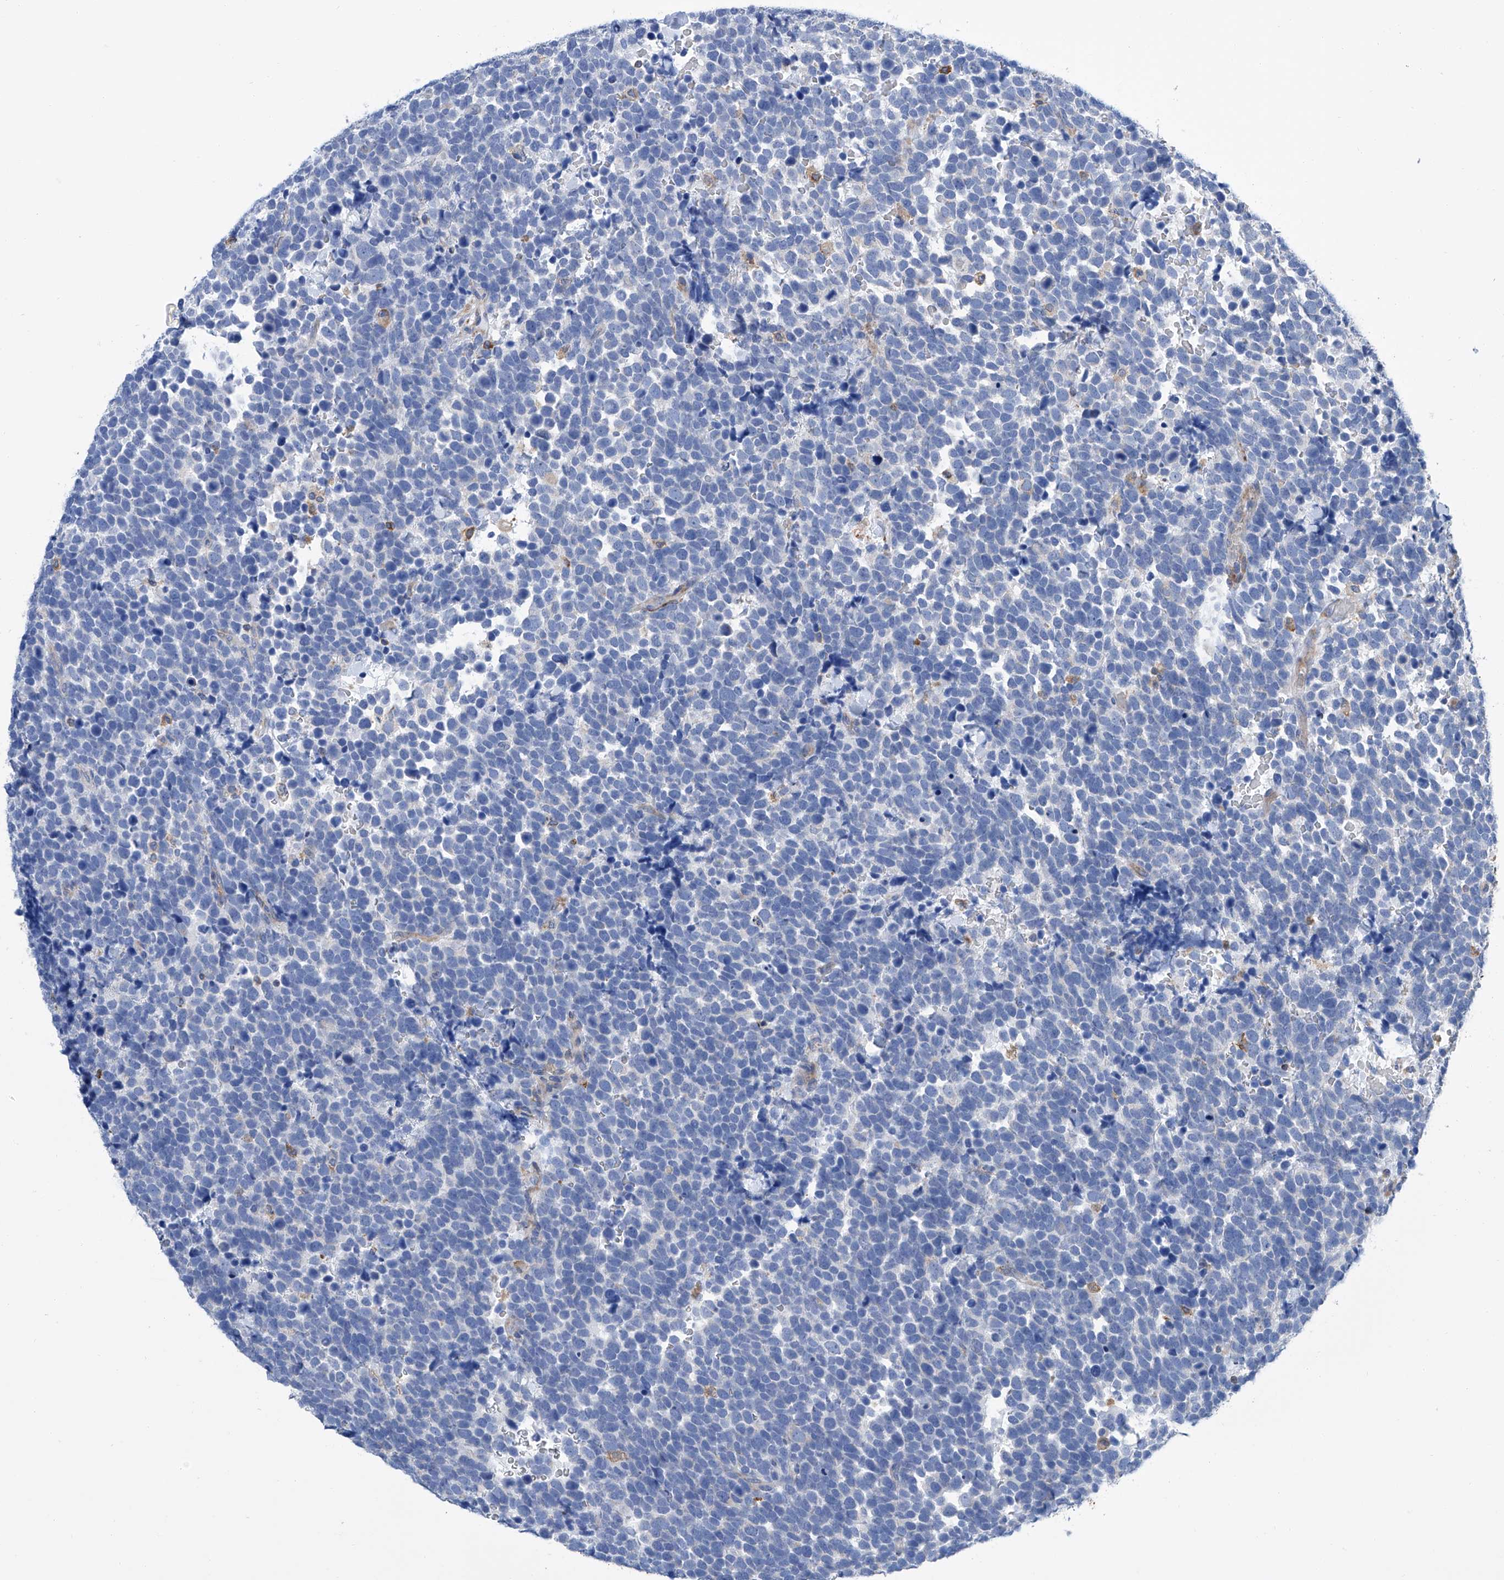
{"staining": {"intensity": "negative", "quantity": "none", "location": "none"}, "tissue": "urothelial cancer", "cell_type": "Tumor cells", "image_type": "cancer", "snomed": [{"axis": "morphology", "description": "Urothelial carcinoma, High grade"}, {"axis": "topography", "description": "Urinary bladder"}], "caption": "This is an immunohistochemistry (IHC) image of human urothelial carcinoma (high-grade). There is no positivity in tumor cells.", "gene": "GPT", "patient": {"sex": "female", "age": 82}}